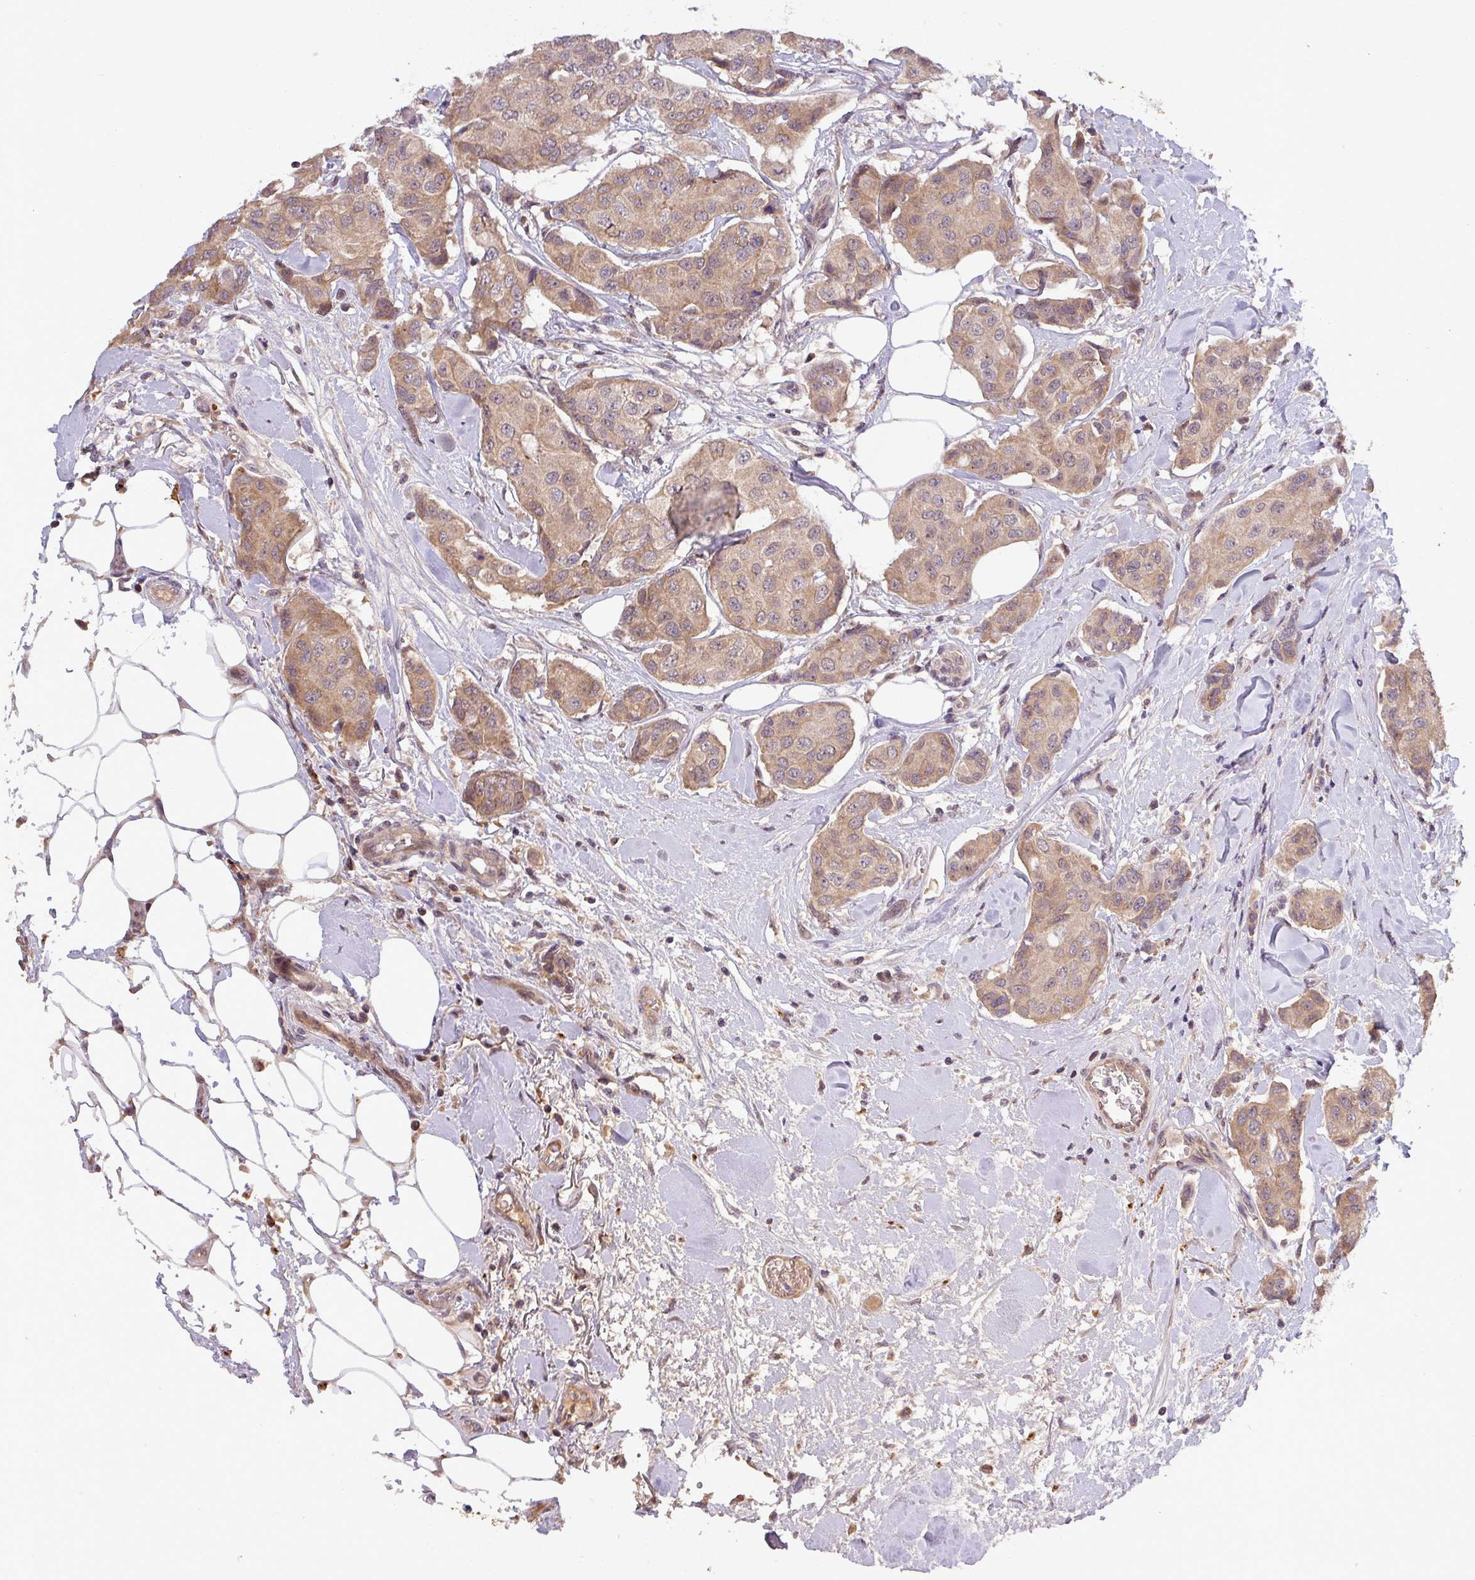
{"staining": {"intensity": "weak", "quantity": "25%-75%", "location": "cytoplasmic/membranous,nuclear"}, "tissue": "breast cancer", "cell_type": "Tumor cells", "image_type": "cancer", "snomed": [{"axis": "morphology", "description": "Duct carcinoma"}, {"axis": "topography", "description": "Breast"}, {"axis": "topography", "description": "Lymph node"}], "caption": "Tumor cells exhibit weak cytoplasmic/membranous and nuclear positivity in approximately 25%-75% of cells in breast intraductal carcinoma.", "gene": "PUS1", "patient": {"sex": "female", "age": 80}}